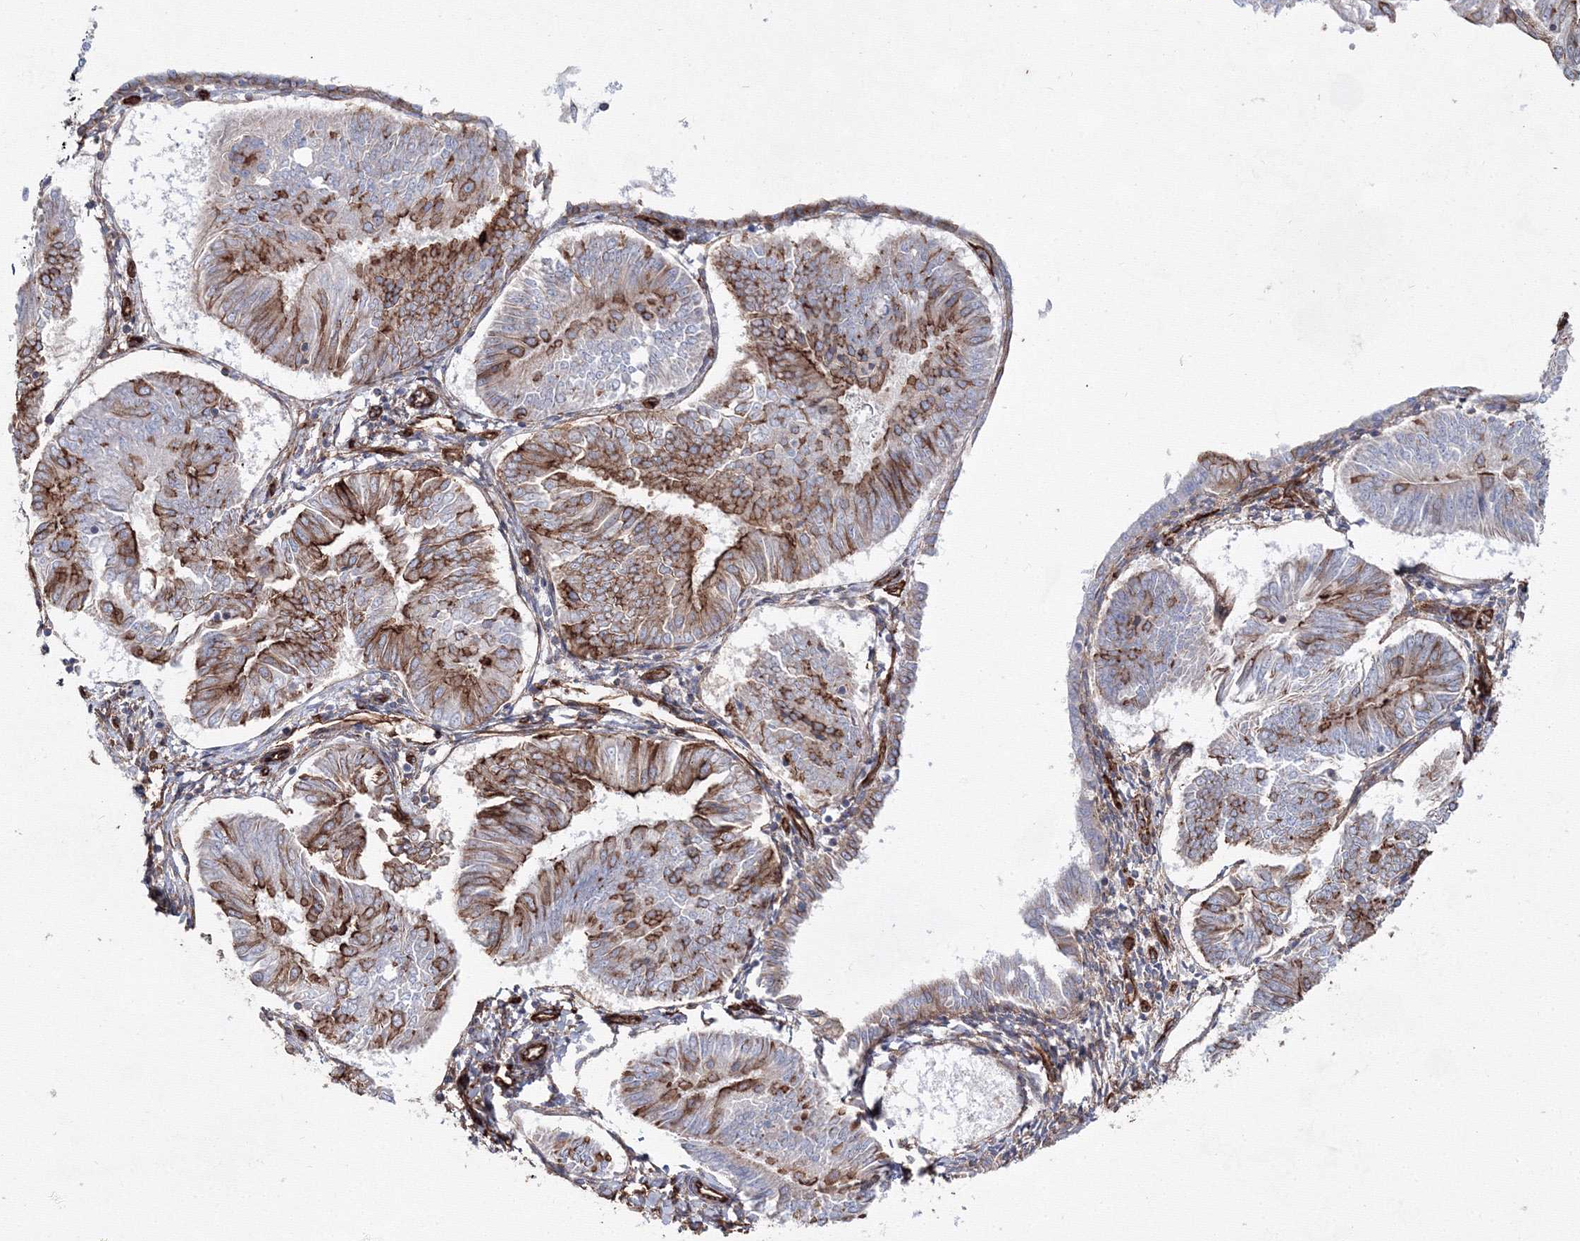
{"staining": {"intensity": "moderate", "quantity": "<25%", "location": "cytoplasmic/membranous"}, "tissue": "endometrial cancer", "cell_type": "Tumor cells", "image_type": "cancer", "snomed": [{"axis": "morphology", "description": "Adenocarcinoma, NOS"}, {"axis": "topography", "description": "Endometrium"}], "caption": "About <25% of tumor cells in human adenocarcinoma (endometrial) reveal moderate cytoplasmic/membranous protein positivity as visualized by brown immunohistochemical staining.", "gene": "ANKRD37", "patient": {"sex": "female", "age": 58}}